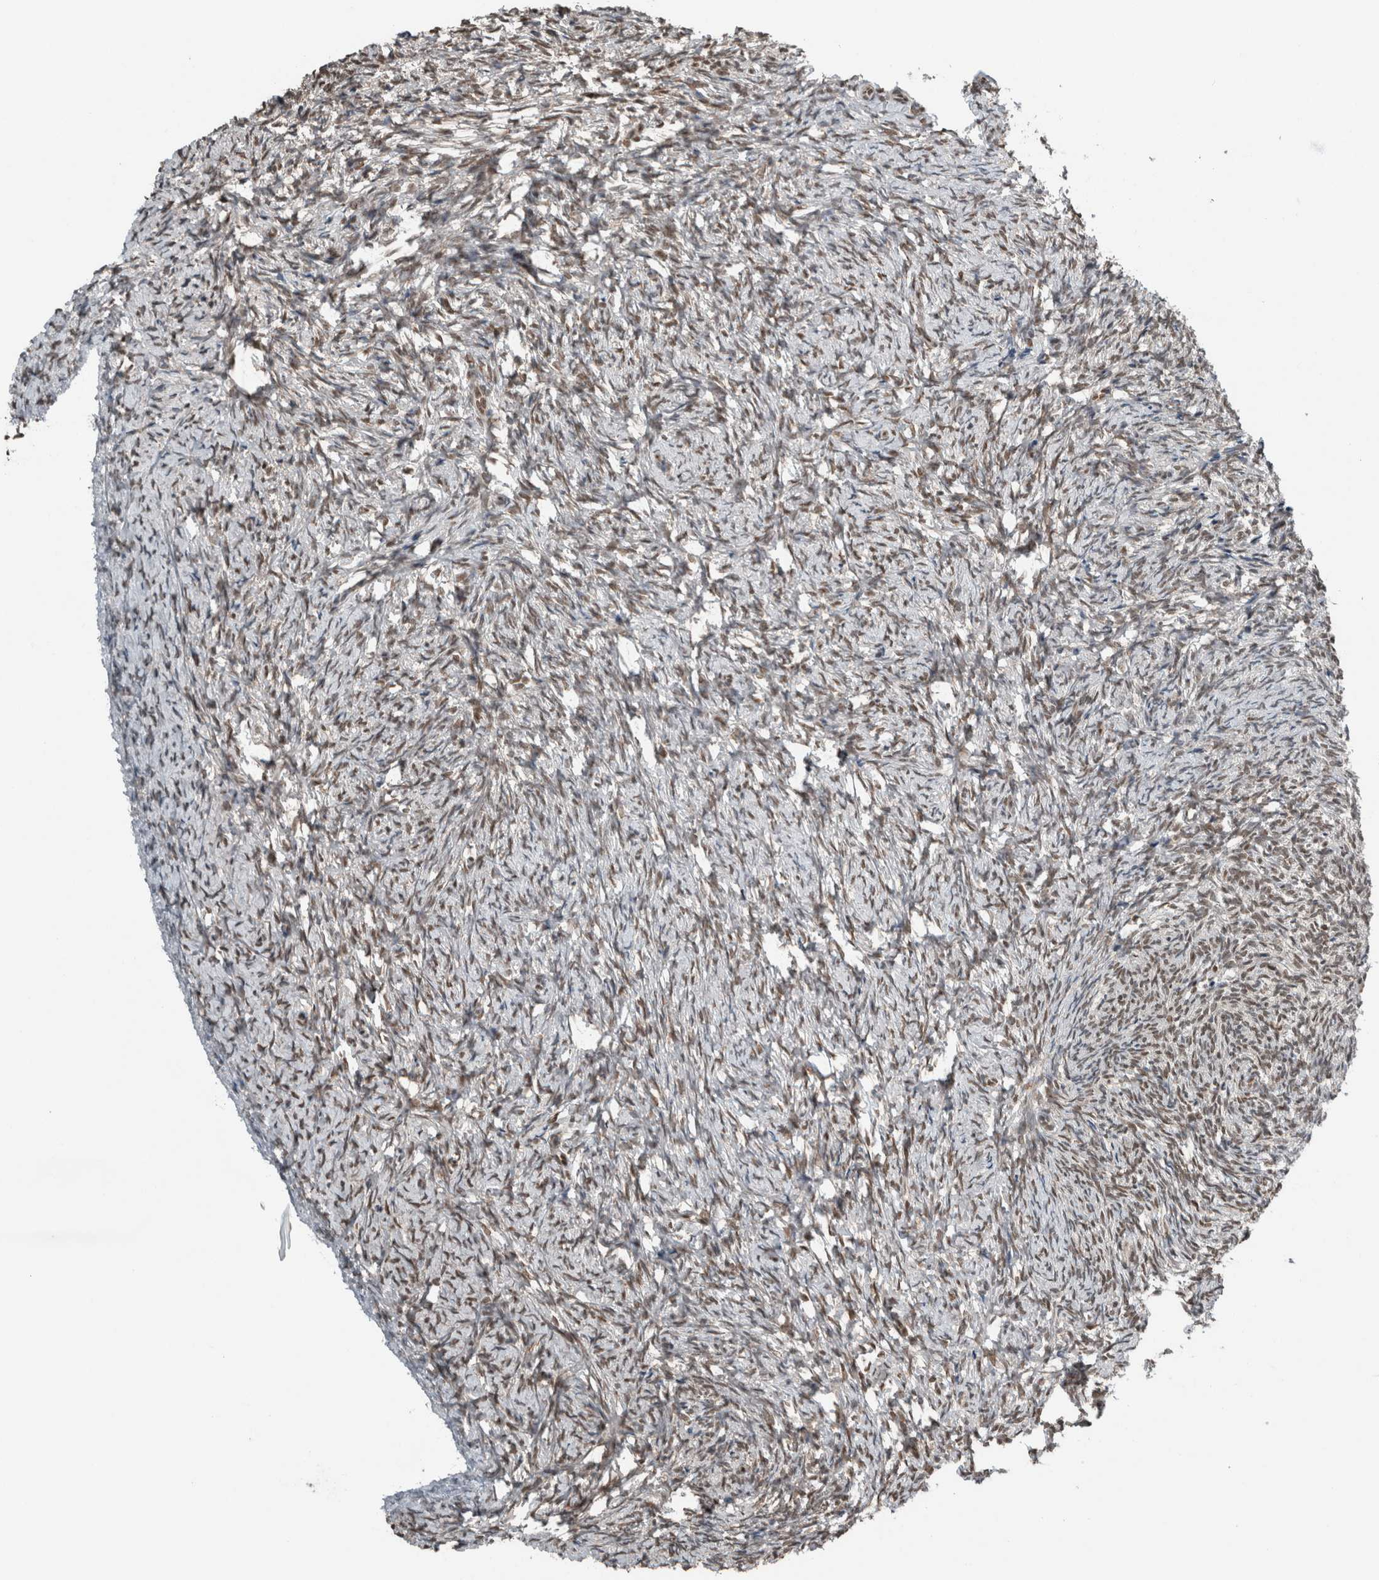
{"staining": {"intensity": "moderate", "quantity": ">75%", "location": "nuclear"}, "tissue": "ovary", "cell_type": "Ovarian stroma cells", "image_type": "normal", "snomed": [{"axis": "morphology", "description": "Normal tissue, NOS"}, {"axis": "topography", "description": "Ovary"}], "caption": "This is an image of immunohistochemistry (IHC) staining of normal ovary, which shows moderate staining in the nuclear of ovarian stroma cells.", "gene": "SPAG7", "patient": {"sex": "female", "age": 41}}